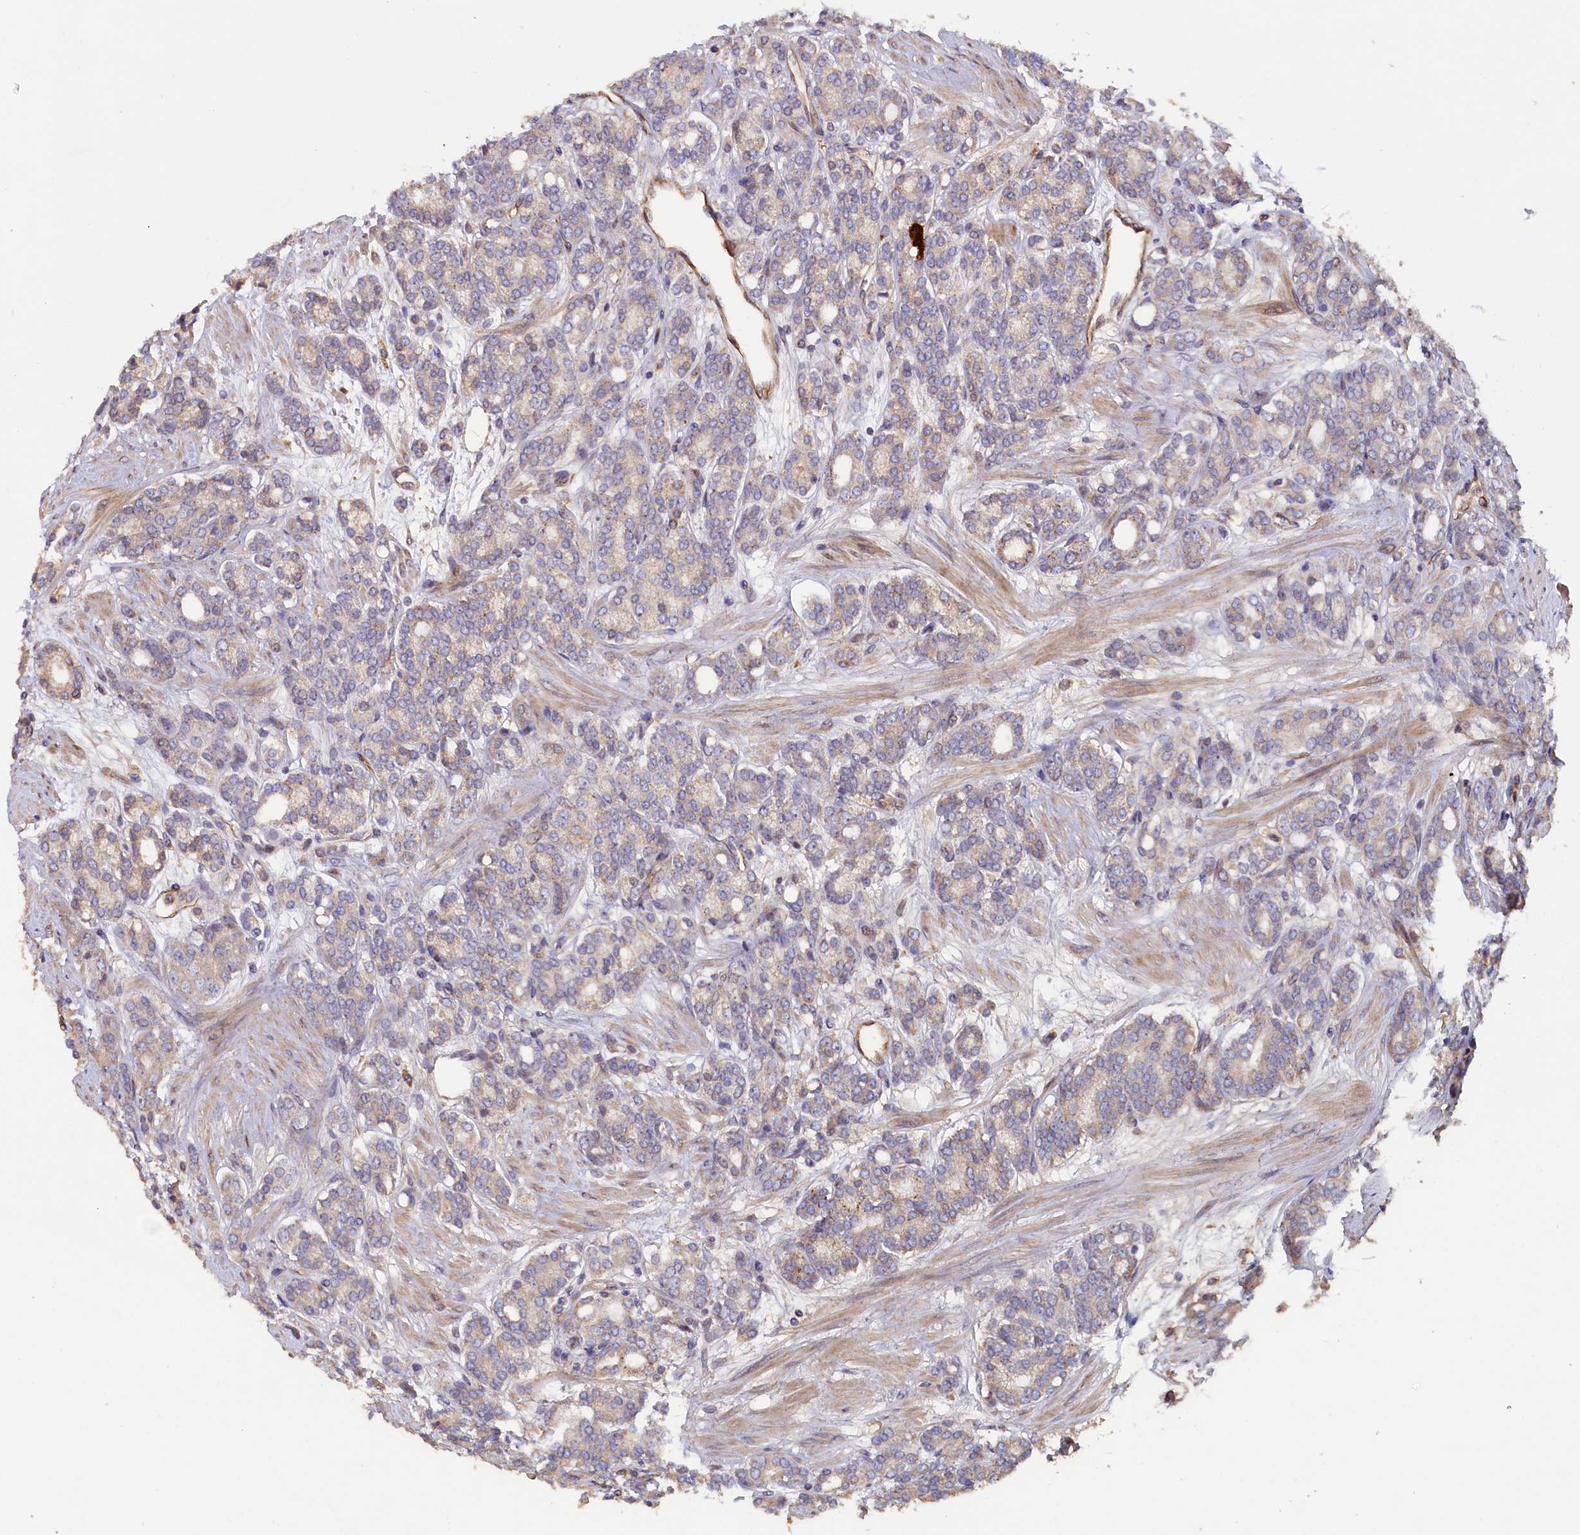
{"staining": {"intensity": "negative", "quantity": "none", "location": "none"}, "tissue": "prostate cancer", "cell_type": "Tumor cells", "image_type": "cancer", "snomed": [{"axis": "morphology", "description": "Adenocarcinoma, High grade"}, {"axis": "topography", "description": "Prostate"}], "caption": "Immunohistochemistry (IHC) photomicrograph of neoplastic tissue: prostate adenocarcinoma (high-grade) stained with DAB demonstrates no significant protein positivity in tumor cells. Brightfield microscopy of immunohistochemistry (IHC) stained with DAB (brown) and hematoxylin (blue), captured at high magnification.", "gene": "GREB1L", "patient": {"sex": "male", "age": 62}}